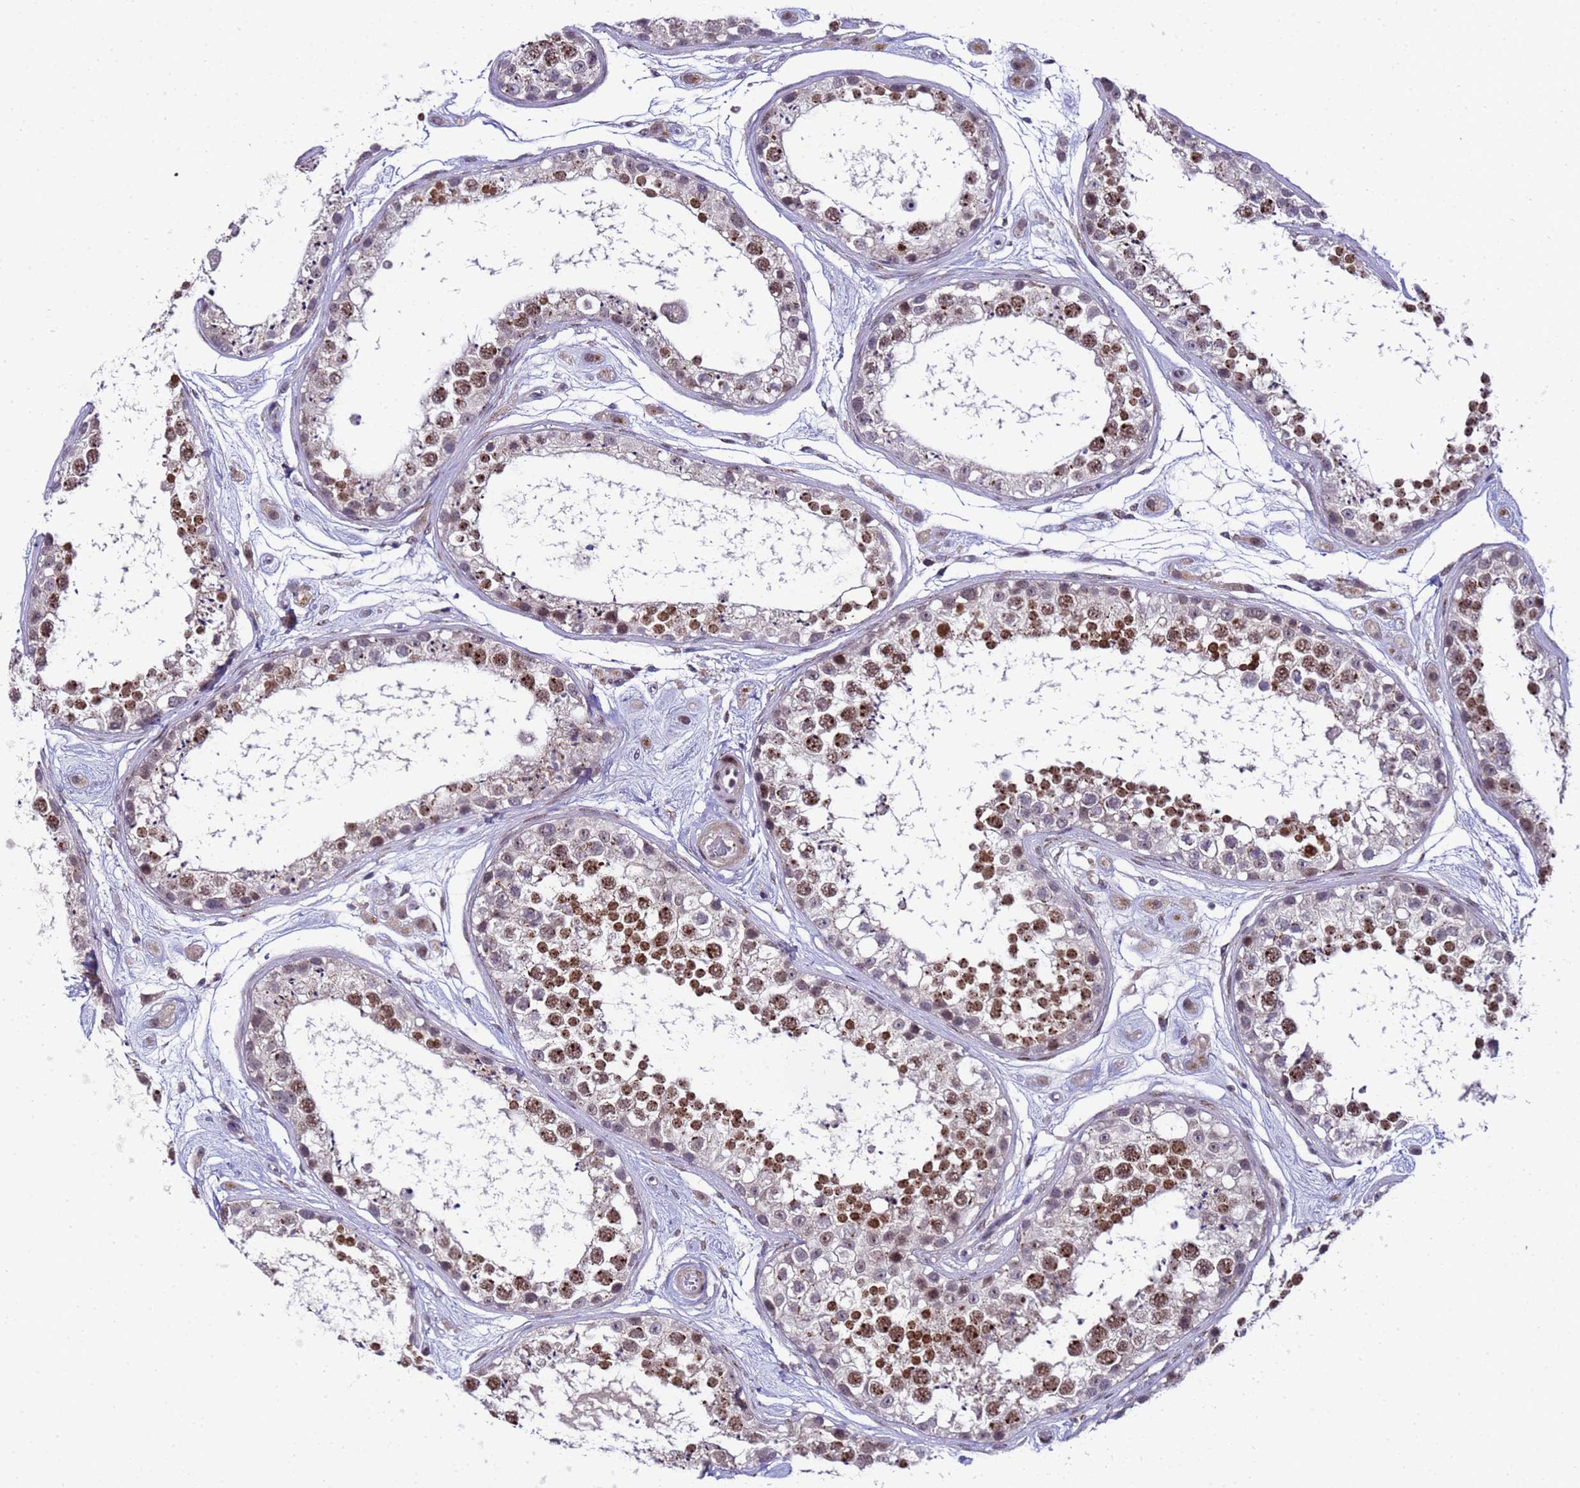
{"staining": {"intensity": "moderate", "quantity": ">75%", "location": "cytoplasmic/membranous,nuclear"}, "tissue": "testis", "cell_type": "Cells in seminiferous ducts", "image_type": "normal", "snomed": [{"axis": "morphology", "description": "Normal tissue, NOS"}, {"axis": "topography", "description": "Testis"}], "caption": "Immunohistochemistry (IHC) (DAB) staining of unremarkable testis displays moderate cytoplasmic/membranous,nuclear protein positivity in approximately >75% of cells in seminiferous ducts.", "gene": "C19orf47", "patient": {"sex": "male", "age": 25}}